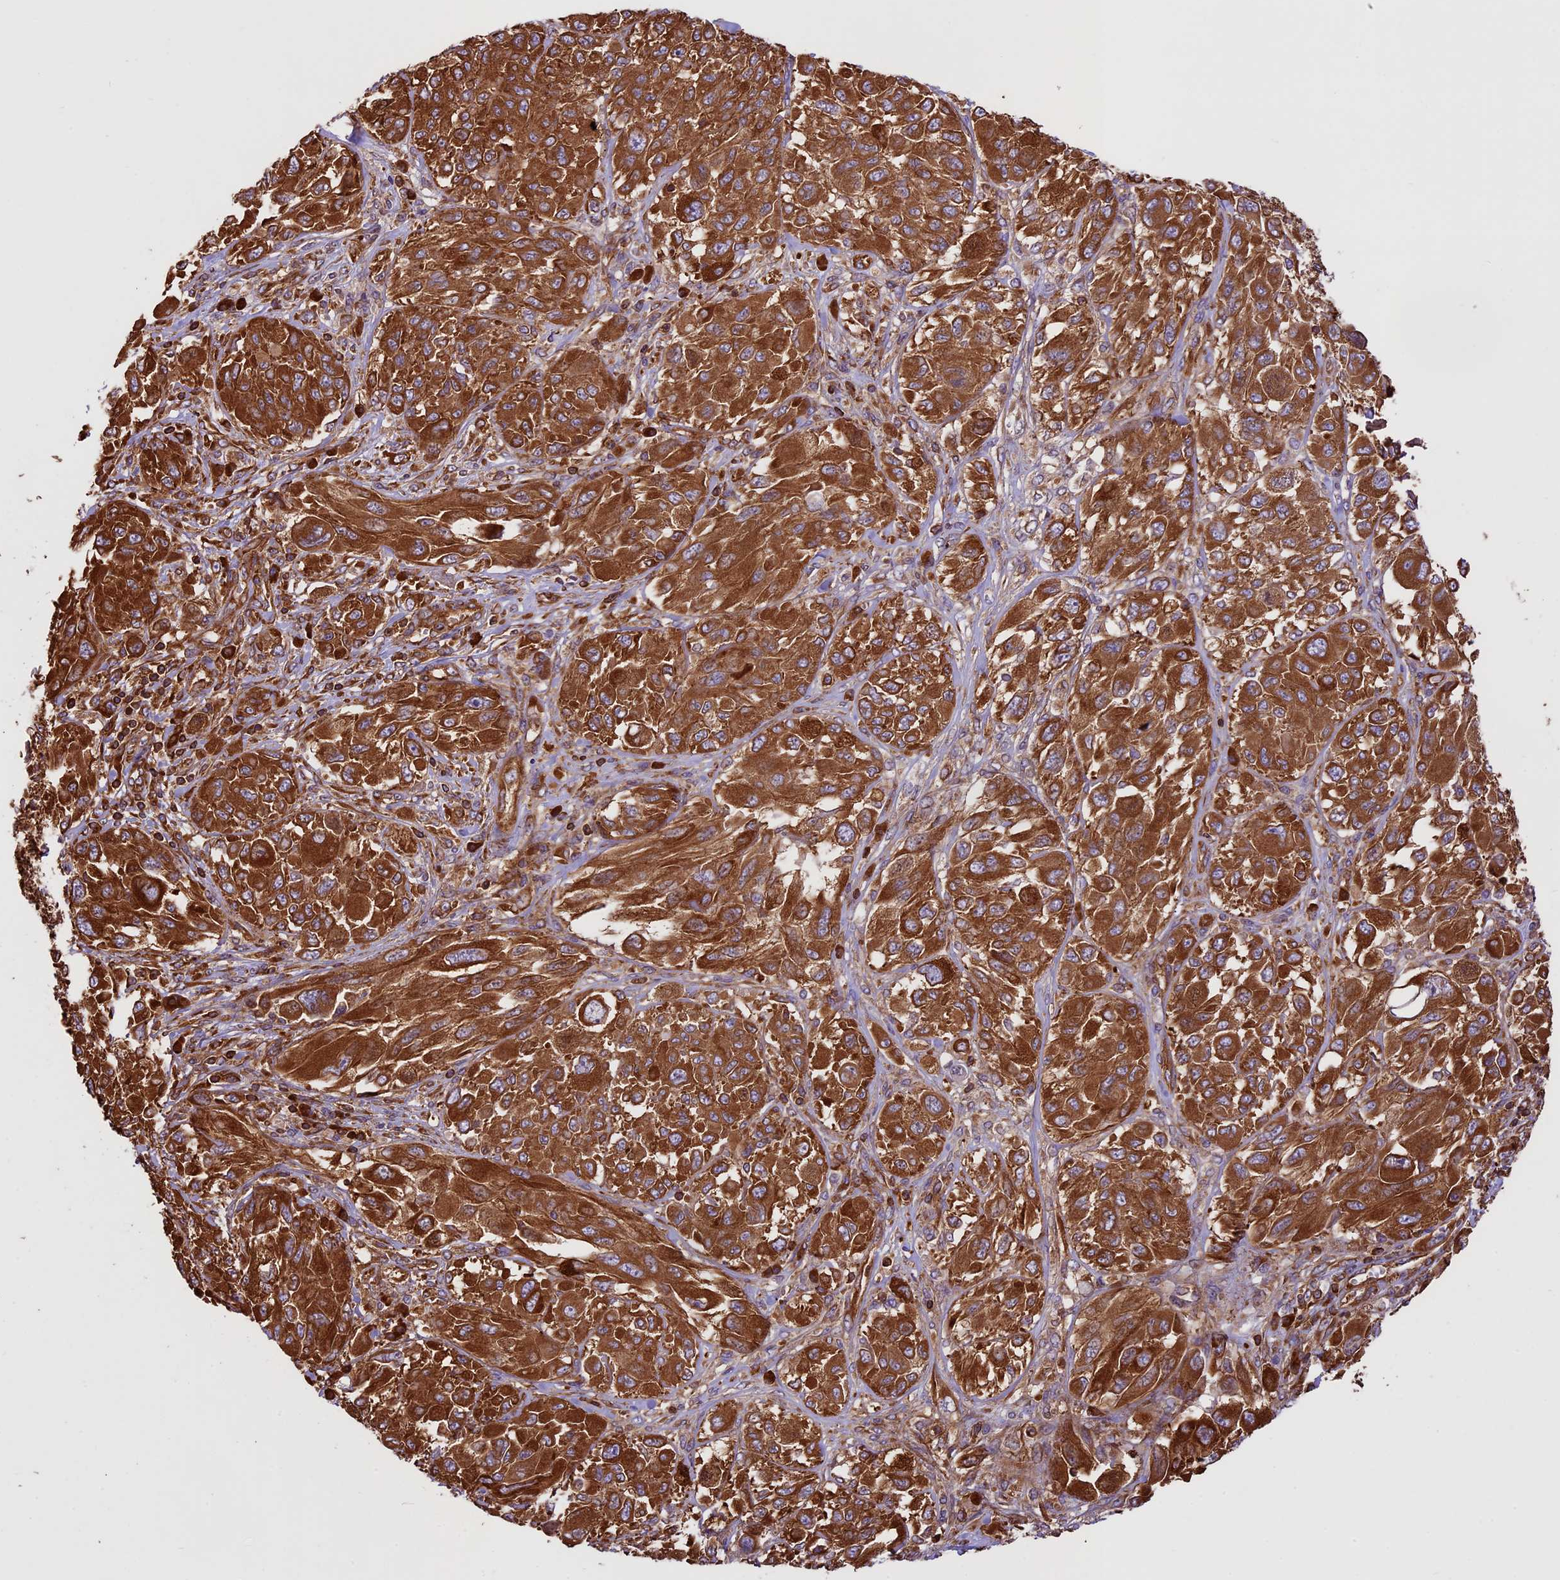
{"staining": {"intensity": "strong", "quantity": ">75%", "location": "cytoplasmic/membranous"}, "tissue": "melanoma", "cell_type": "Tumor cells", "image_type": "cancer", "snomed": [{"axis": "morphology", "description": "Malignant melanoma, NOS"}, {"axis": "topography", "description": "Skin"}], "caption": "Immunohistochemistry (IHC) (DAB) staining of malignant melanoma demonstrates strong cytoplasmic/membranous protein staining in approximately >75% of tumor cells.", "gene": "KARS1", "patient": {"sex": "female", "age": 91}}